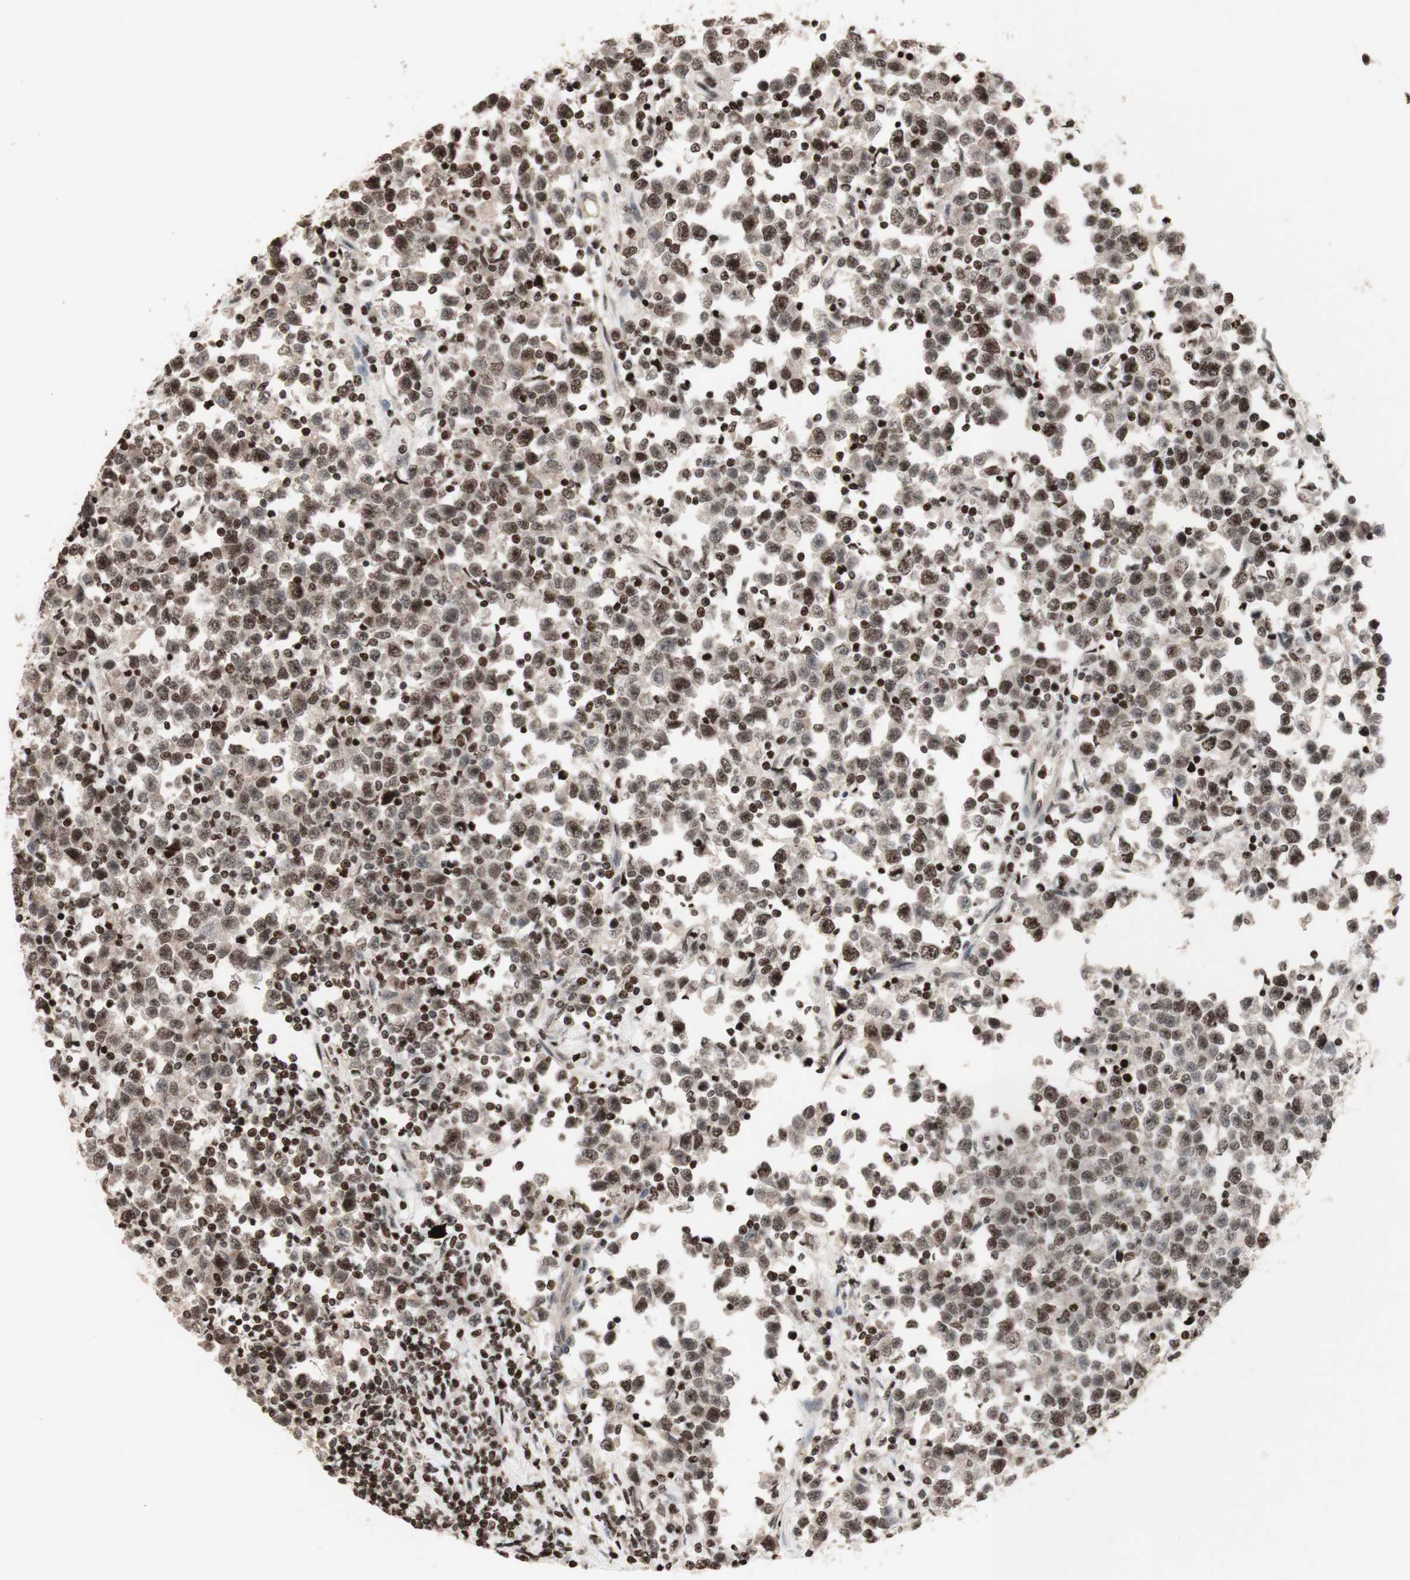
{"staining": {"intensity": "moderate", "quantity": "25%-75%", "location": "nuclear"}, "tissue": "testis cancer", "cell_type": "Tumor cells", "image_type": "cancer", "snomed": [{"axis": "morphology", "description": "Seminoma, NOS"}, {"axis": "topography", "description": "Testis"}], "caption": "Brown immunohistochemical staining in testis cancer (seminoma) shows moderate nuclear positivity in about 25%-75% of tumor cells.", "gene": "POLA1", "patient": {"sex": "male", "age": 43}}